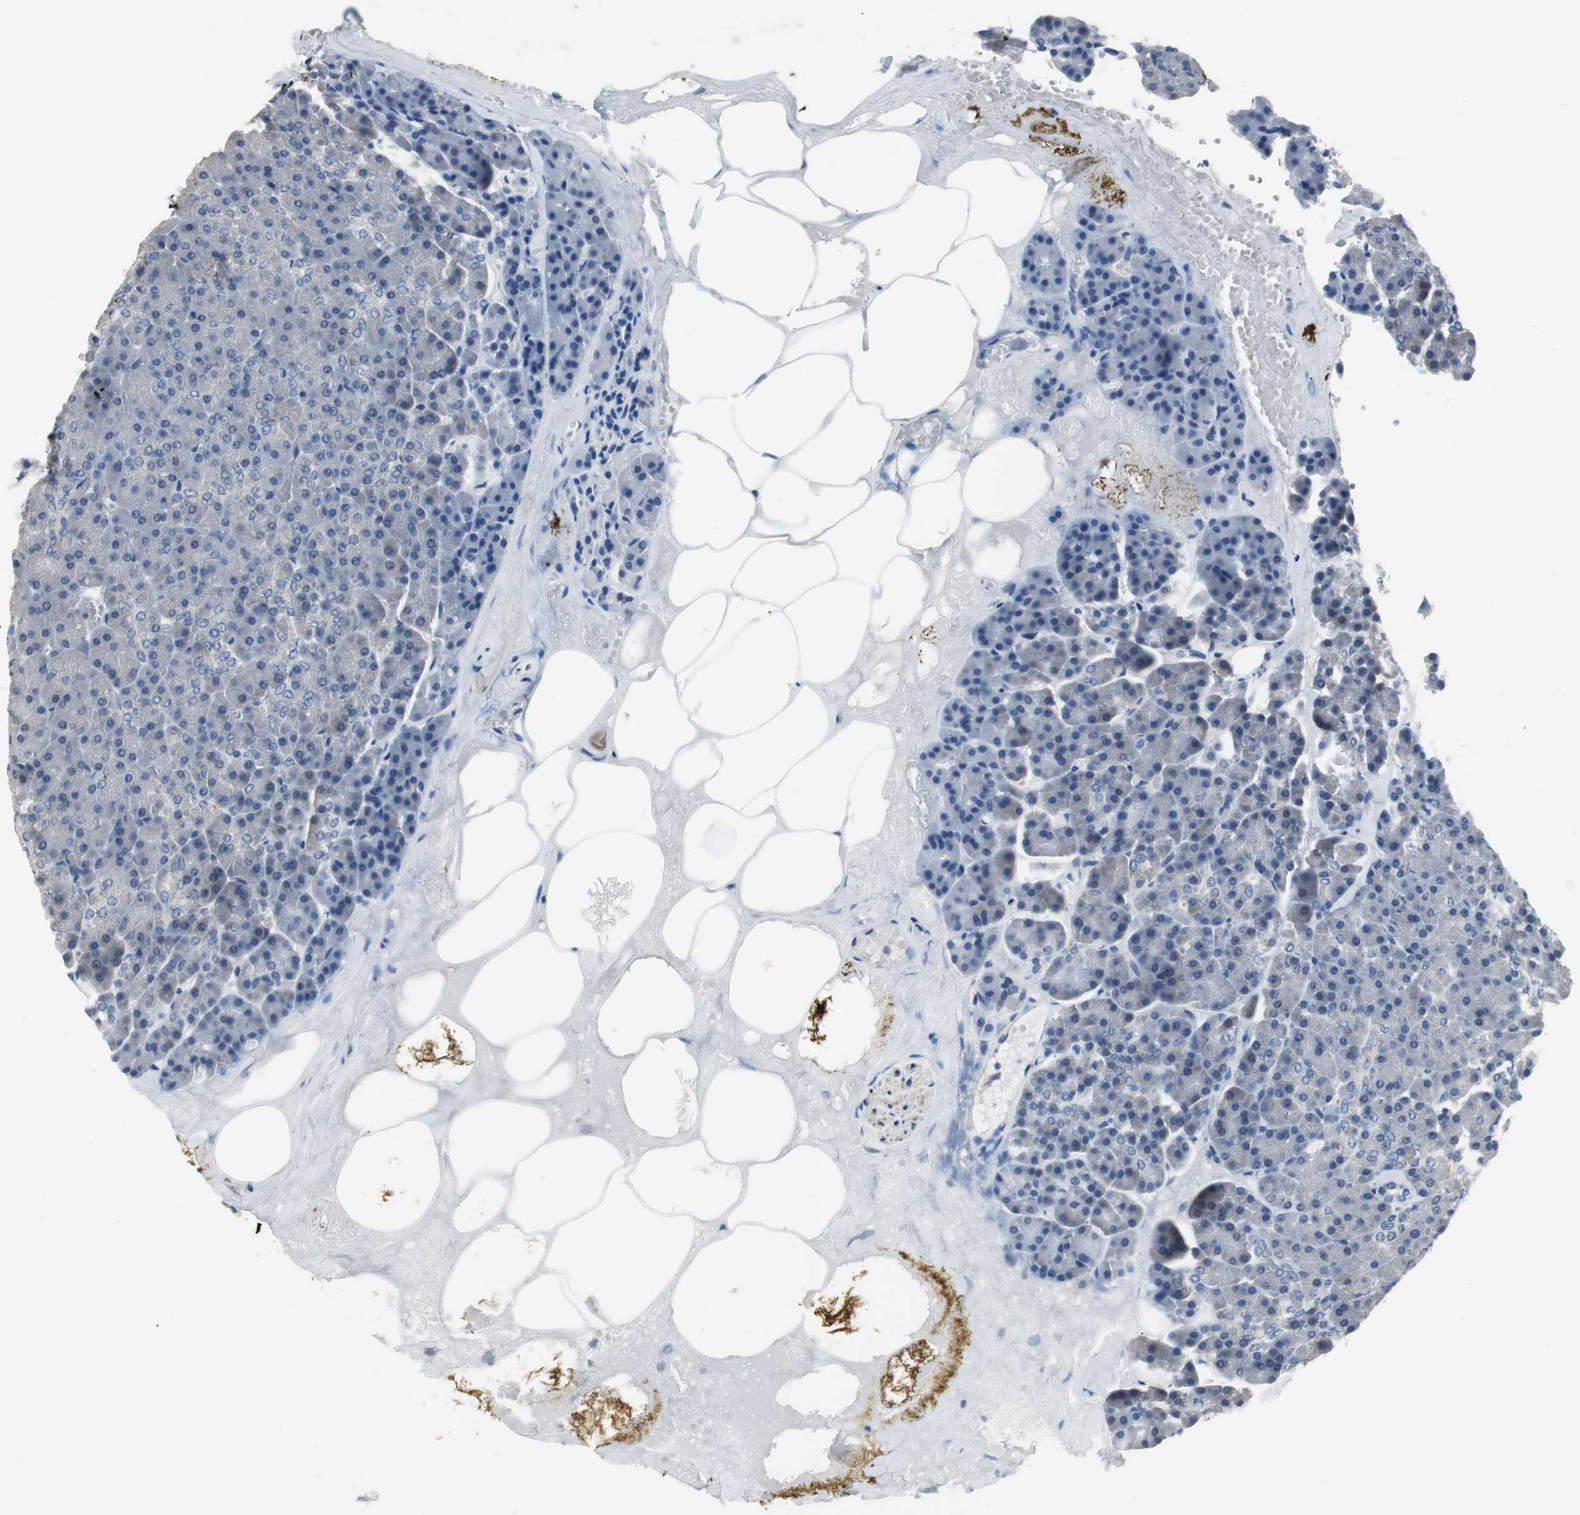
{"staining": {"intensity": "negative", "quantity": "none", "location": "none"}, "tissue": "pancreas", "cell_type": "Exocrine glandular cells", "image_type": "normal", "snomed": [{"axis": "morphology", "description": "Normal tissue, NOS"}, {"axis": "topography", "description": "Pancreas"}], "caption": "IHC image of benign pancreas stained for a protein (brown), which shows no positivity in exocrine glandular cells. Brightfield microscopy of IHC stained with DAB (brown) and hematoxylin (blue), captured at high magnification.", "gene": "PCYT1B", "patient": {"sex": "female", "age": 35}}